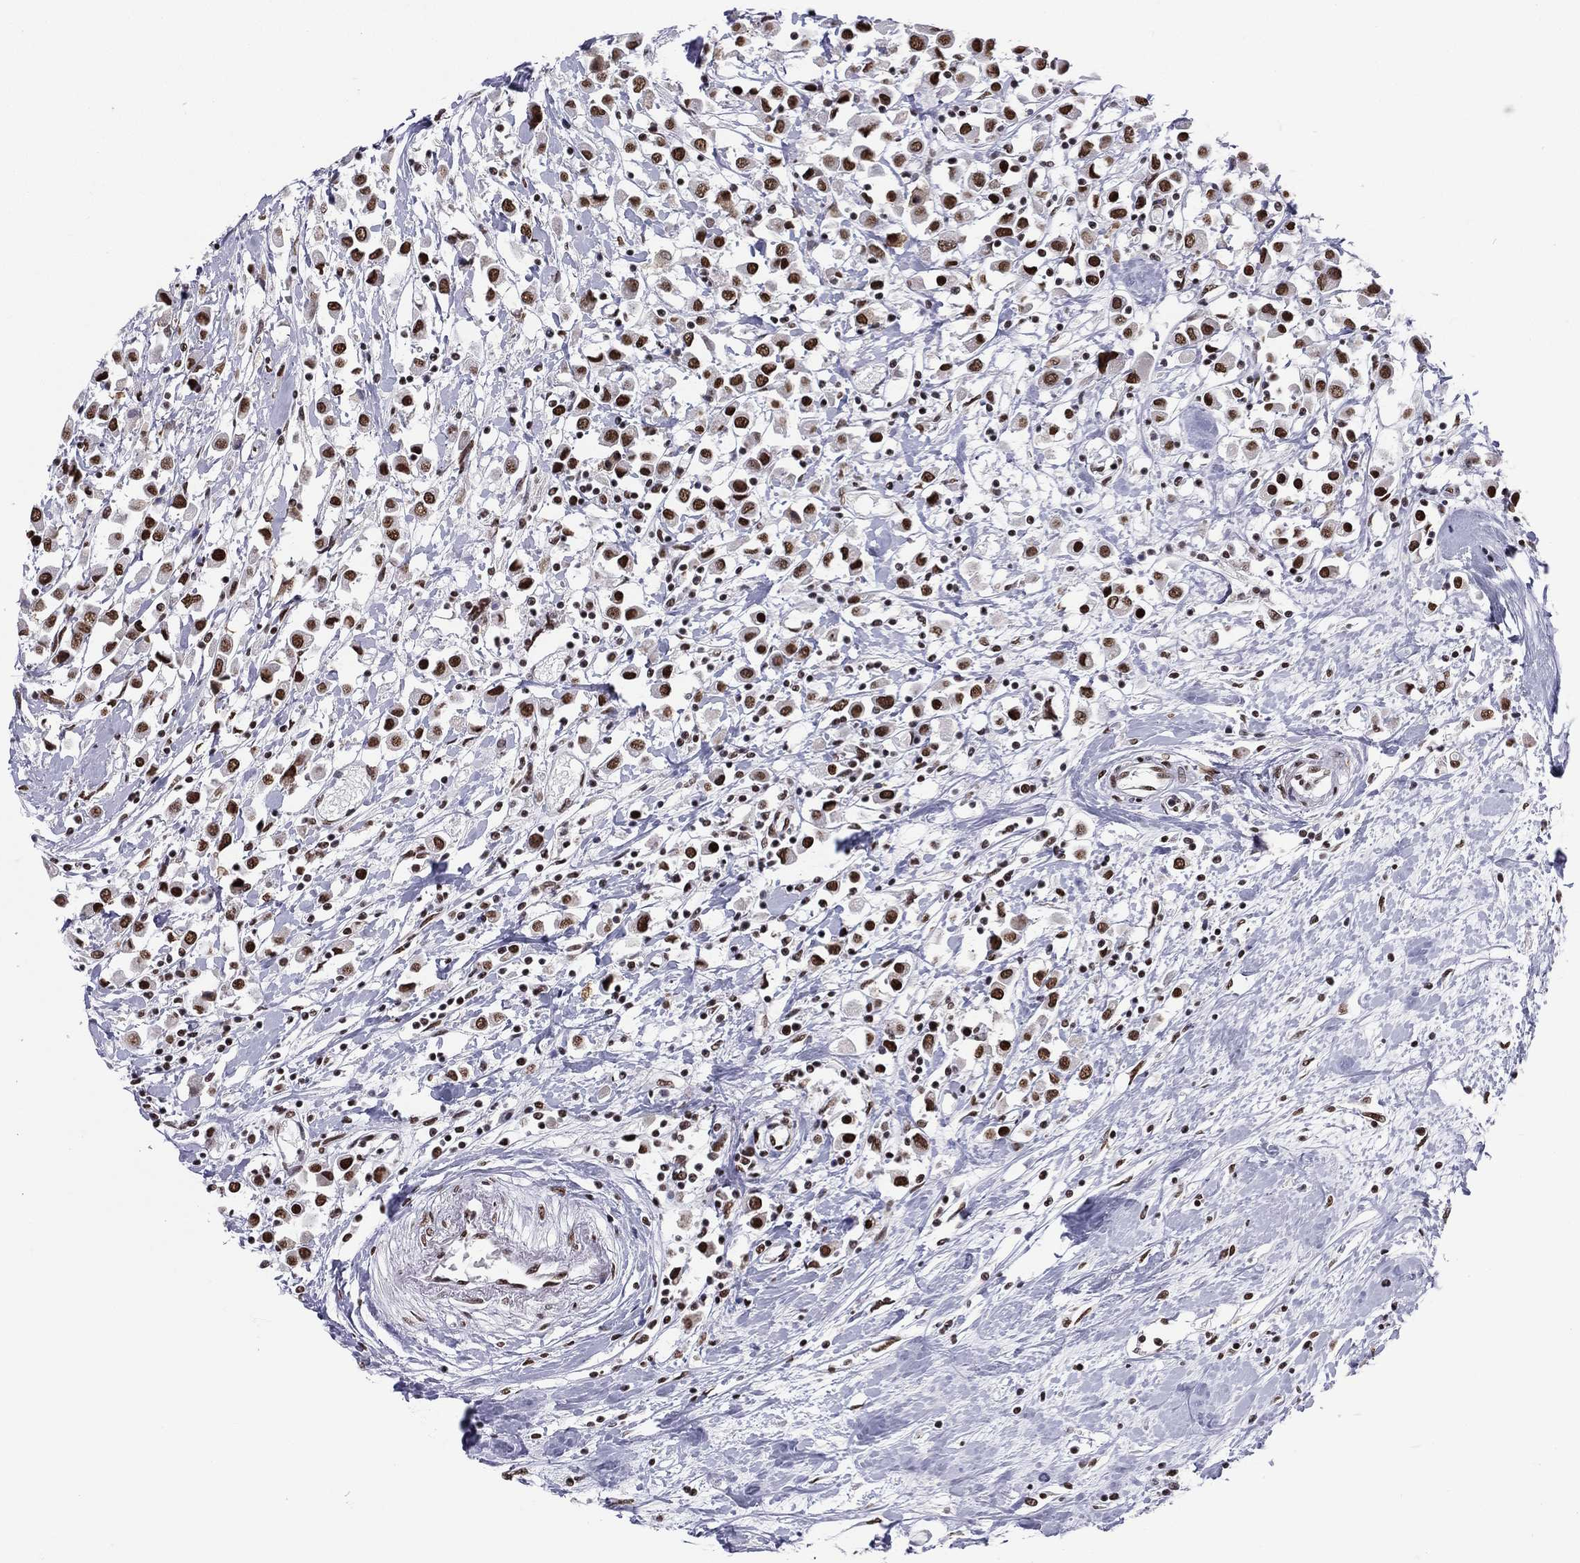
{"staining": {"intensity": "strong", "quantity": ">75%", "location": "nuclear"}, "tissue": "breast cancer", "cell_type": "Tumor cells", "image_type": "cancer", "snomed": [{"axis": "morphology", "description": "Duct carcinoma"}, {"axis": "topography", "description": "Breast"}], "caption": "Immunohistochemical staining of breast cancer shows high levels of strong nuclear expression in approximately >75% of tumor cells.", "gene": "ZNF7", "patient": {"sex": "female", "age": 61}}